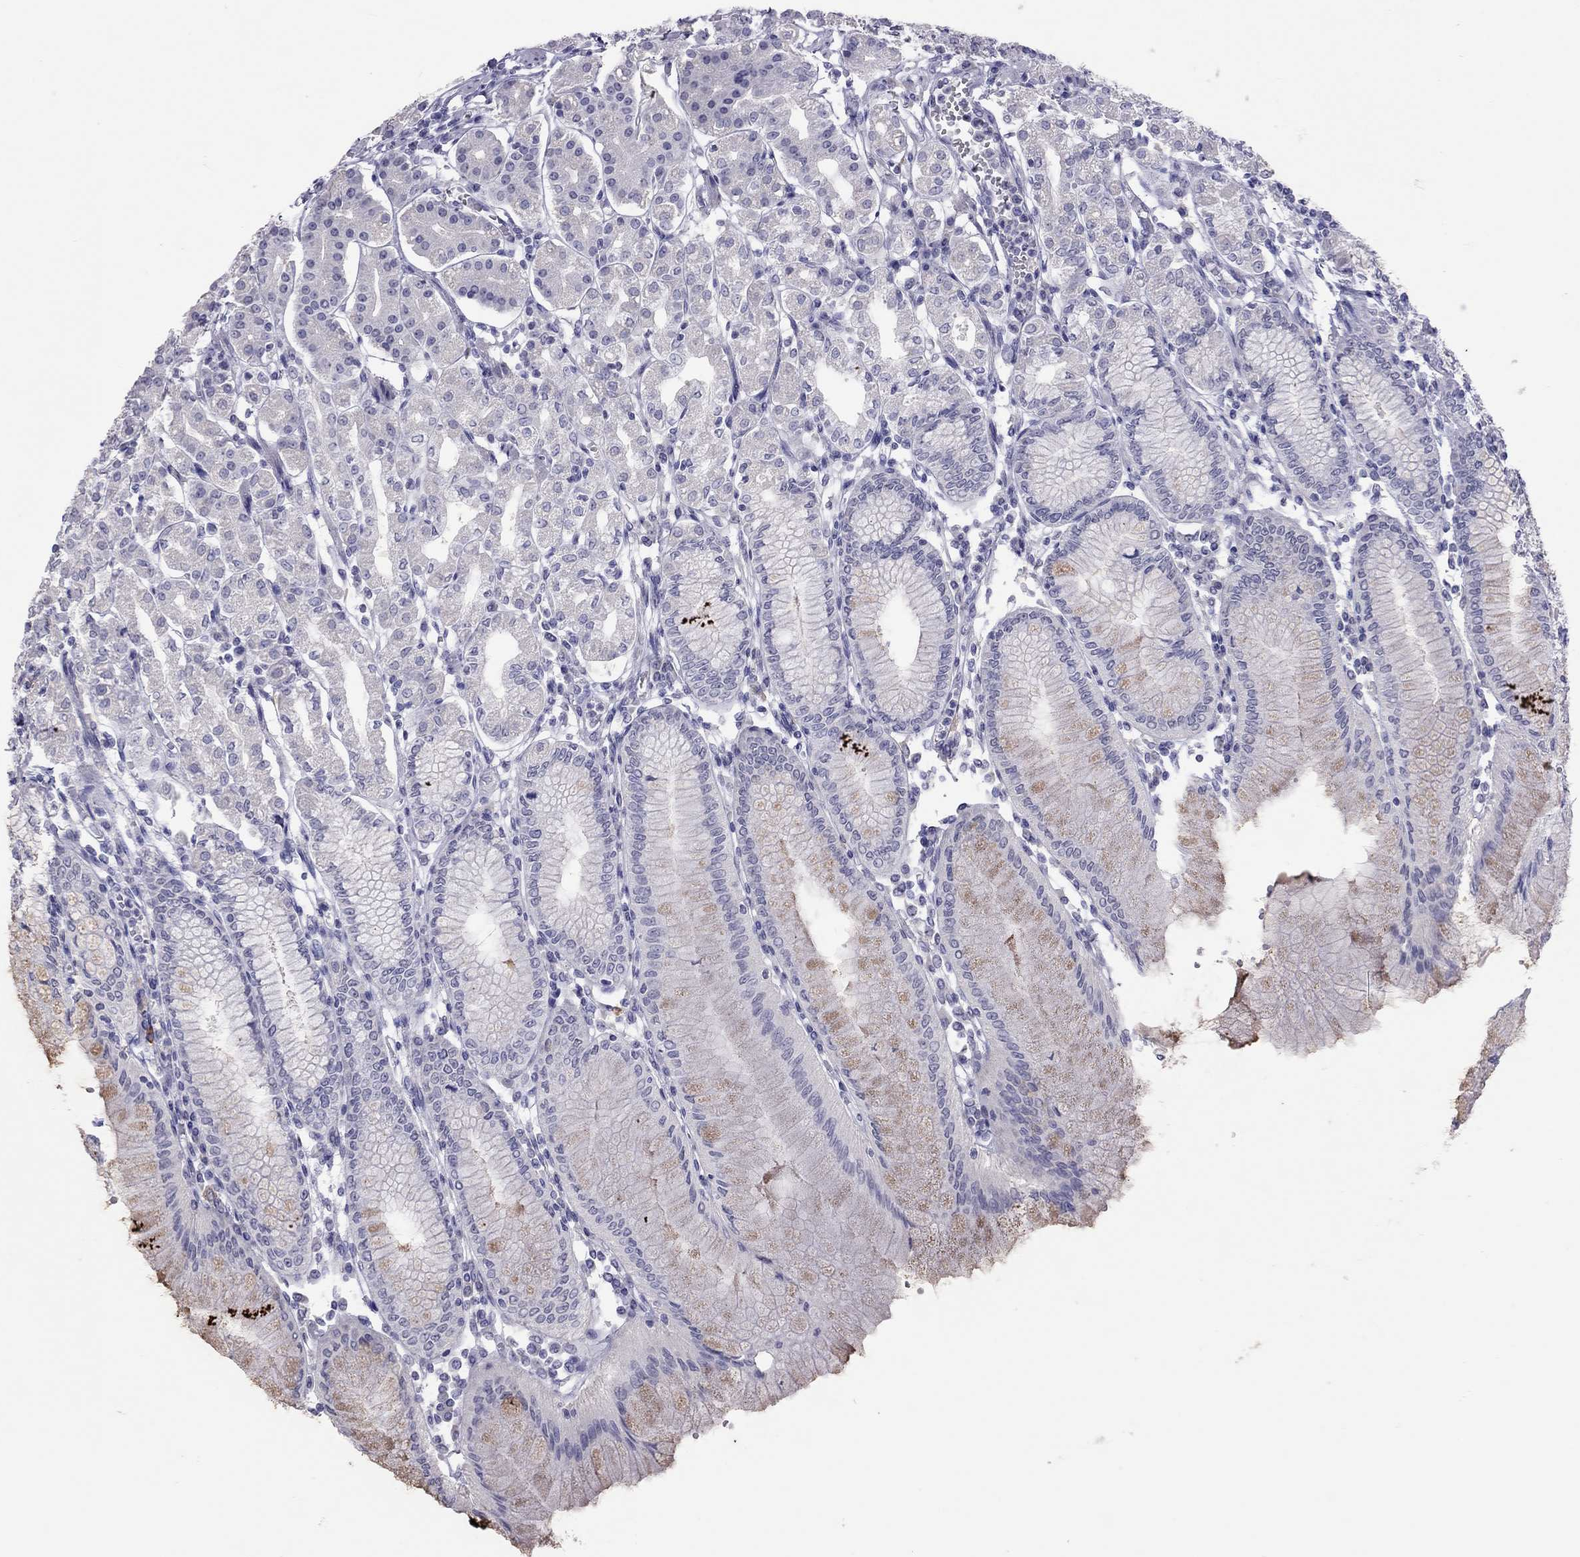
{"staining": {"intensity": "negative", "quantity": "none", "location": "none"}, "tissue": "stomach", "cell_type": "Glandular cells", "image_type": "normal", "snomed": [{"axis": "morphology", "description": "Normal tissue, NOS"}, {"axis": "topography", "description": "Skeletal muscle"}, {"axis": "topography", "description": "Stomach"}], "caption": "Immunohistochemical staining of normal human stomach shows no significant staining in glandular cells. Brightfield microscopy of immunohistochemistry stained with DAB (3,3'-diaminobenzidine) (brown) and hematoxylin (blue), captured at high magnification.", "gene": "MUC16", "patient": {"sex": "female", "age": 57}}